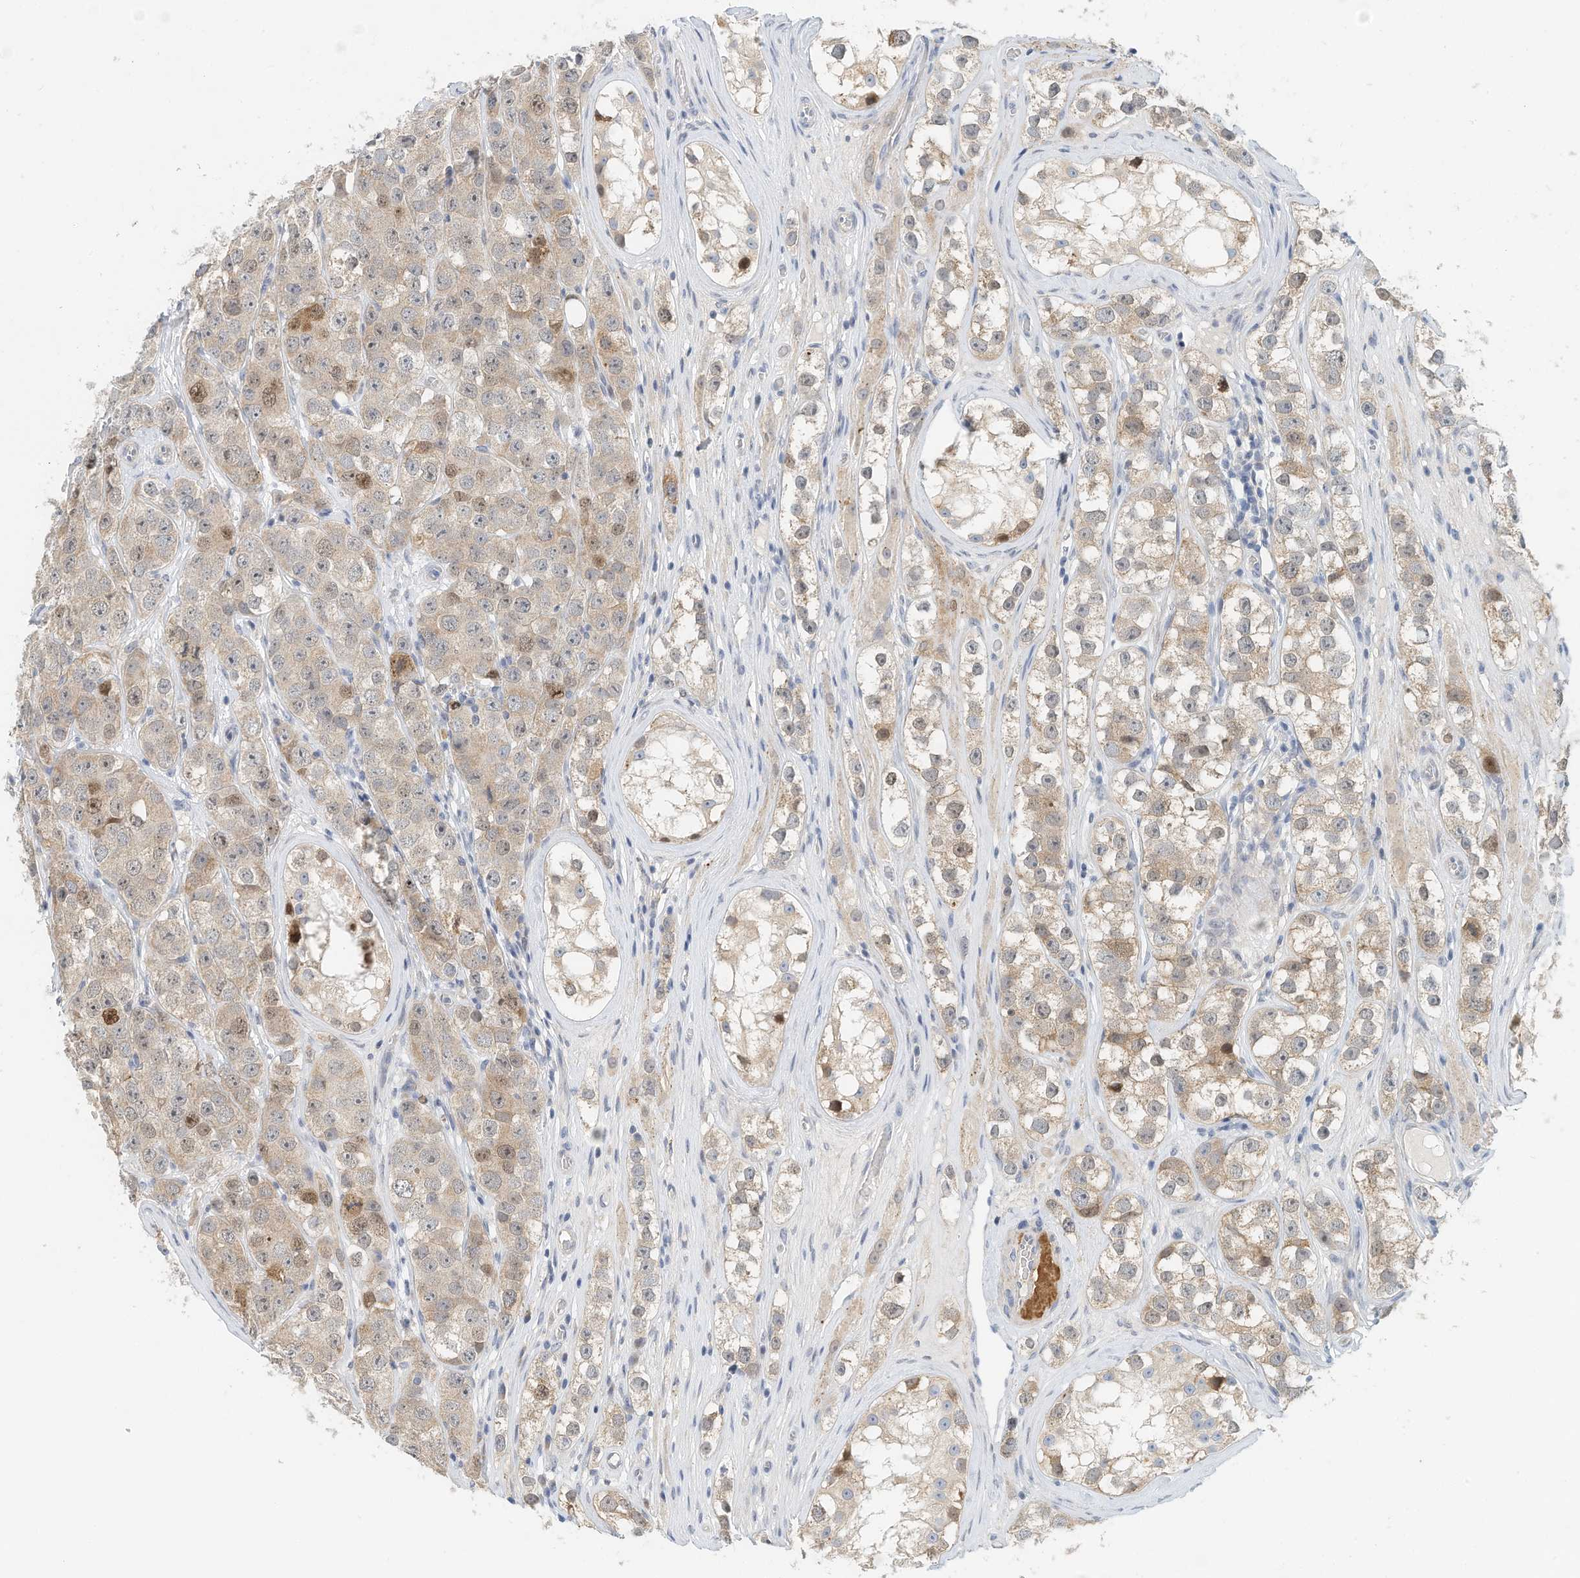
{"staining": {"intensity": "moderate", "quantity": "<25%", "location": "nuclear"}, "tissue": "testis cancer", "cell_type": "Tumor cells", "image_type": "cancer", "snomed": [{"axis": "morphology", "description": "Seminoma, NOS"}, {"axis": "topography", "description": "Testis"}], "caption": "Tumor cells exhibit moderate nuclear staining in approximately <25% of cells in seminoma (testis).", "gene": "ARHGAP28", "patient": {"sex": "male", "age": 28}}